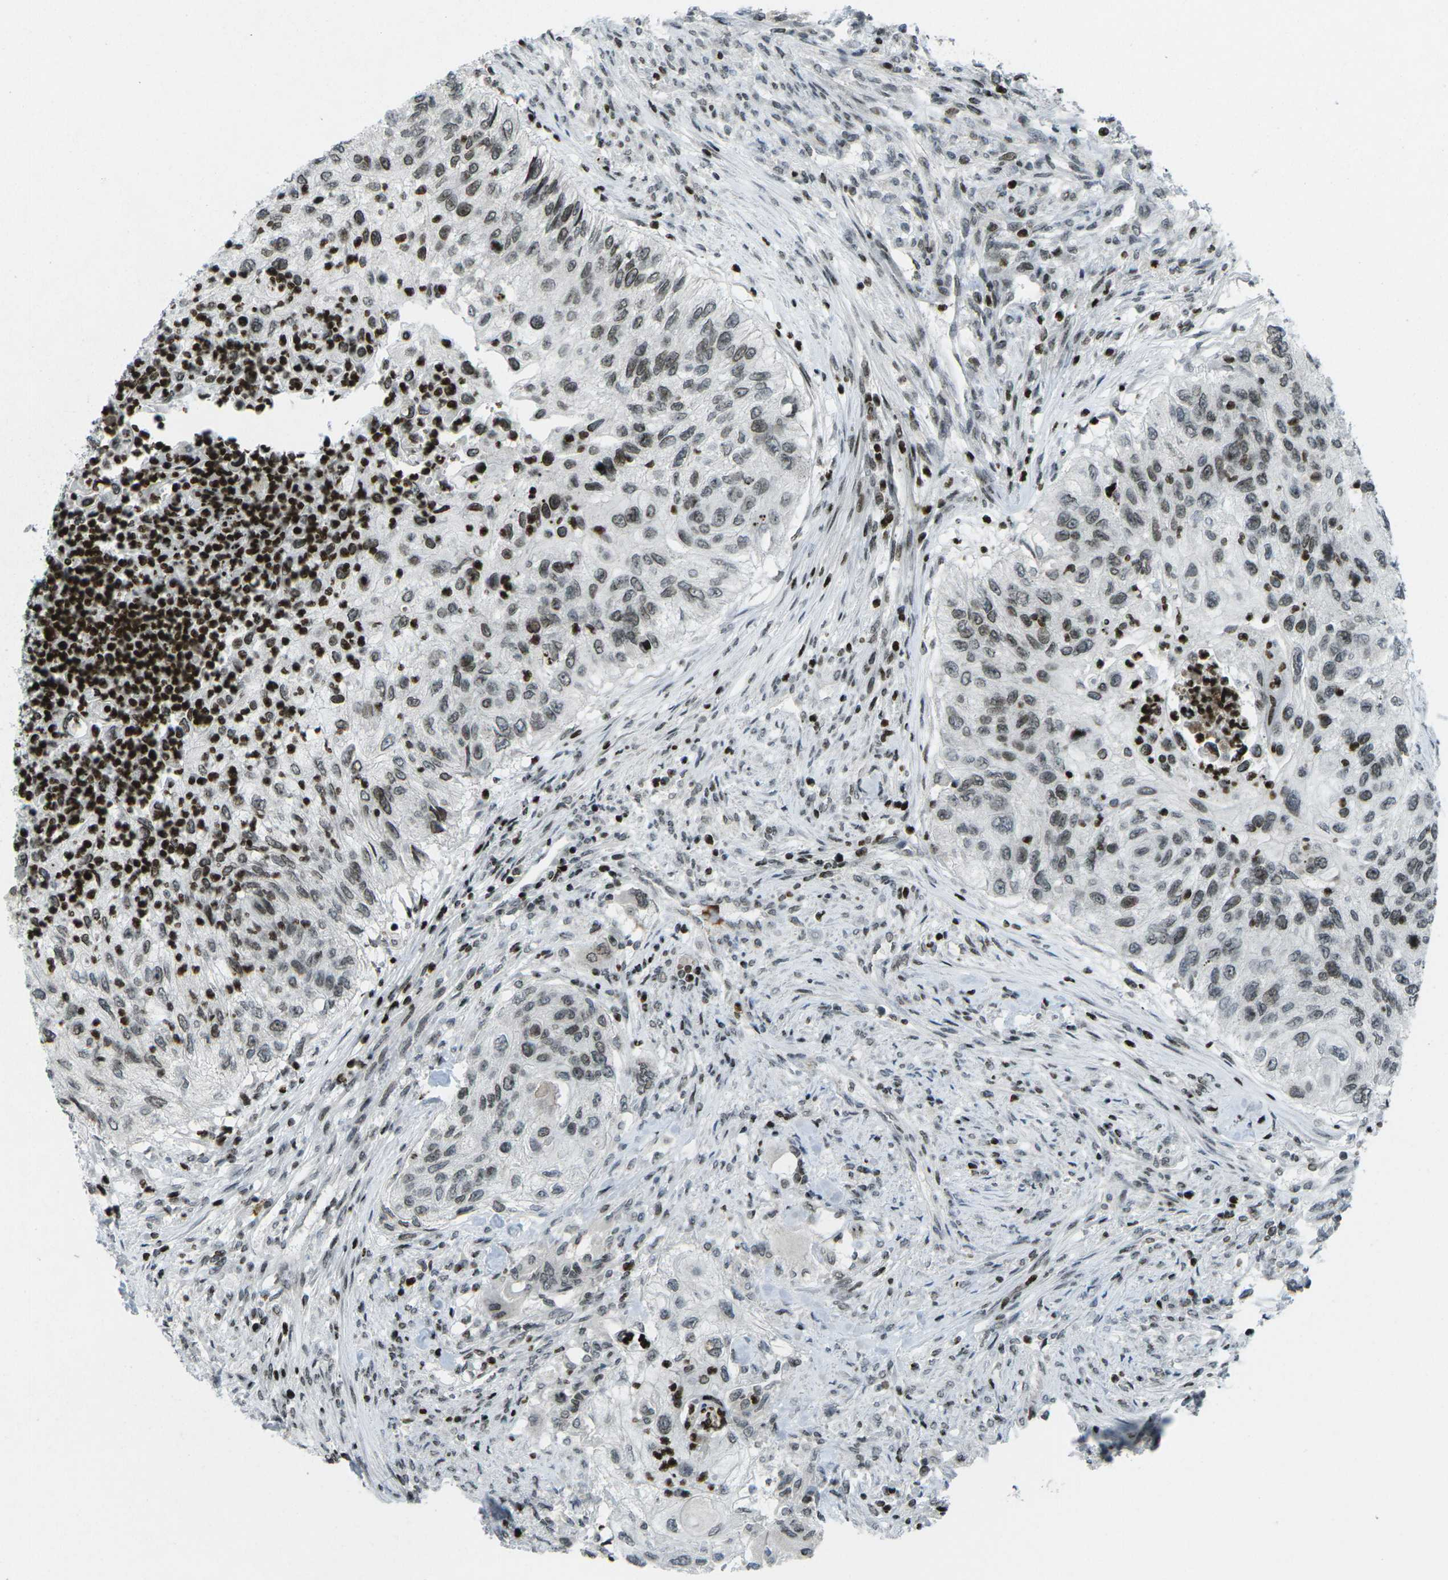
{"staining": {"intensity": "moderate", "quantity": "25%-75%", "location": "nuclear"}, "tissue": "urothelial cancer", "cell_type": "Tumor cells", "image_type": "cancer", "snomed": [{"axis": "morphology", "description": "Urothelial carcinoma, High grade"}, {"axis": "topography", "description": "Urinary bladder"}], "caption": "This is an image of IHC staining of high-grade urothelial carcinoma, which shows moderate staining in the nuclear of tumor cells.", "gene": "EME1", "patient": {"sex": "female", "age": 60}}